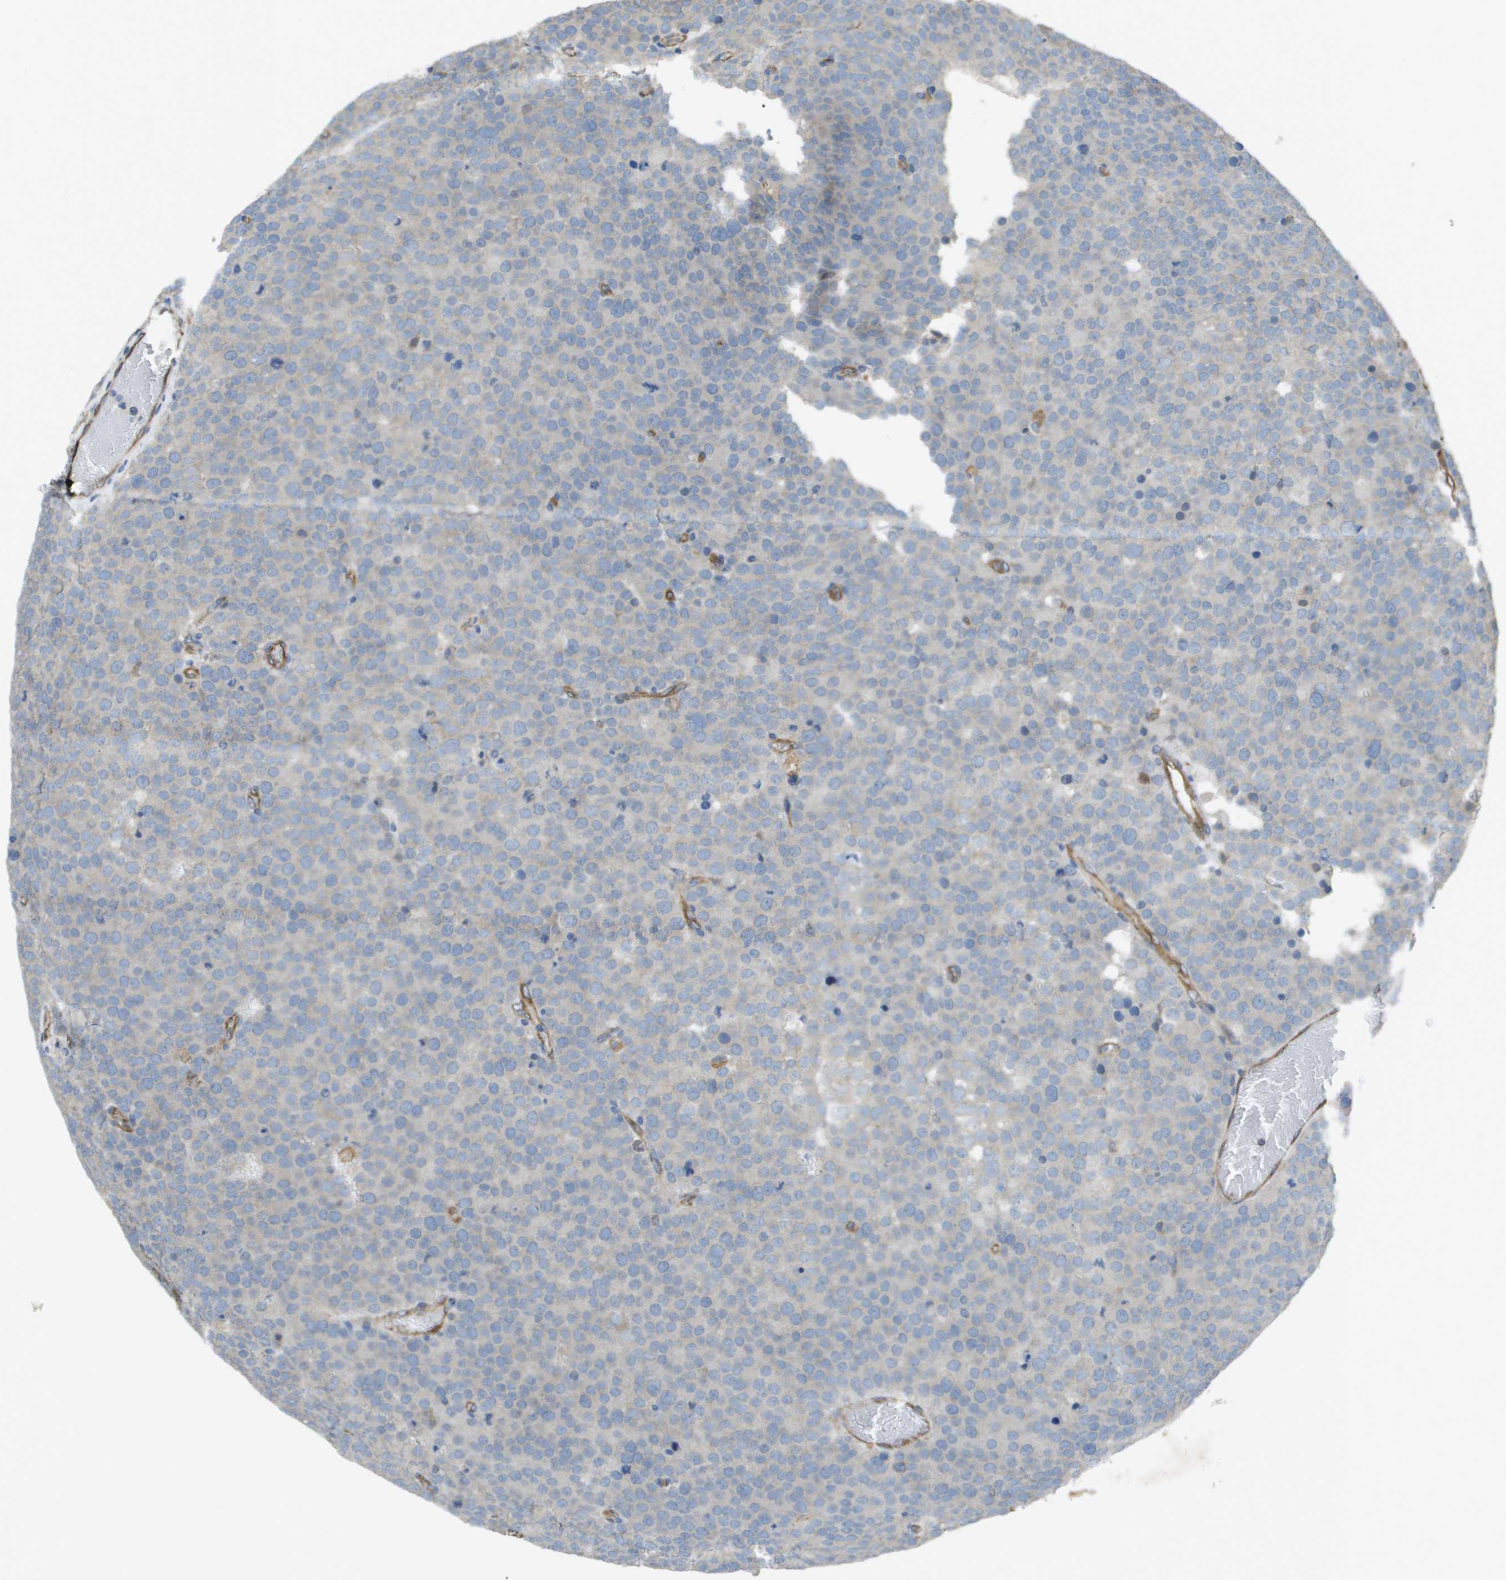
{"staining": {"intensity": "negative", "quantity": "none", "location": "none"}, "tissue": "testis cancer", "cell_type": "Tumor cells", "image_type": "cancer", "snomed": [{"axis": "morphology", "description": "Normal tissue, NOS"}, {"axis": "morphology", "description": "Seminoma, NOS"}, {"axis": "topography", "description": "Testis"}], "caption": "A high-resolution histopathology image shows IHC staining of testis seminoma, which demonstrates no significant positivity in tumor cells.", "gene": "CLCN2", "patient": {"sex": "male", "age": 71}}